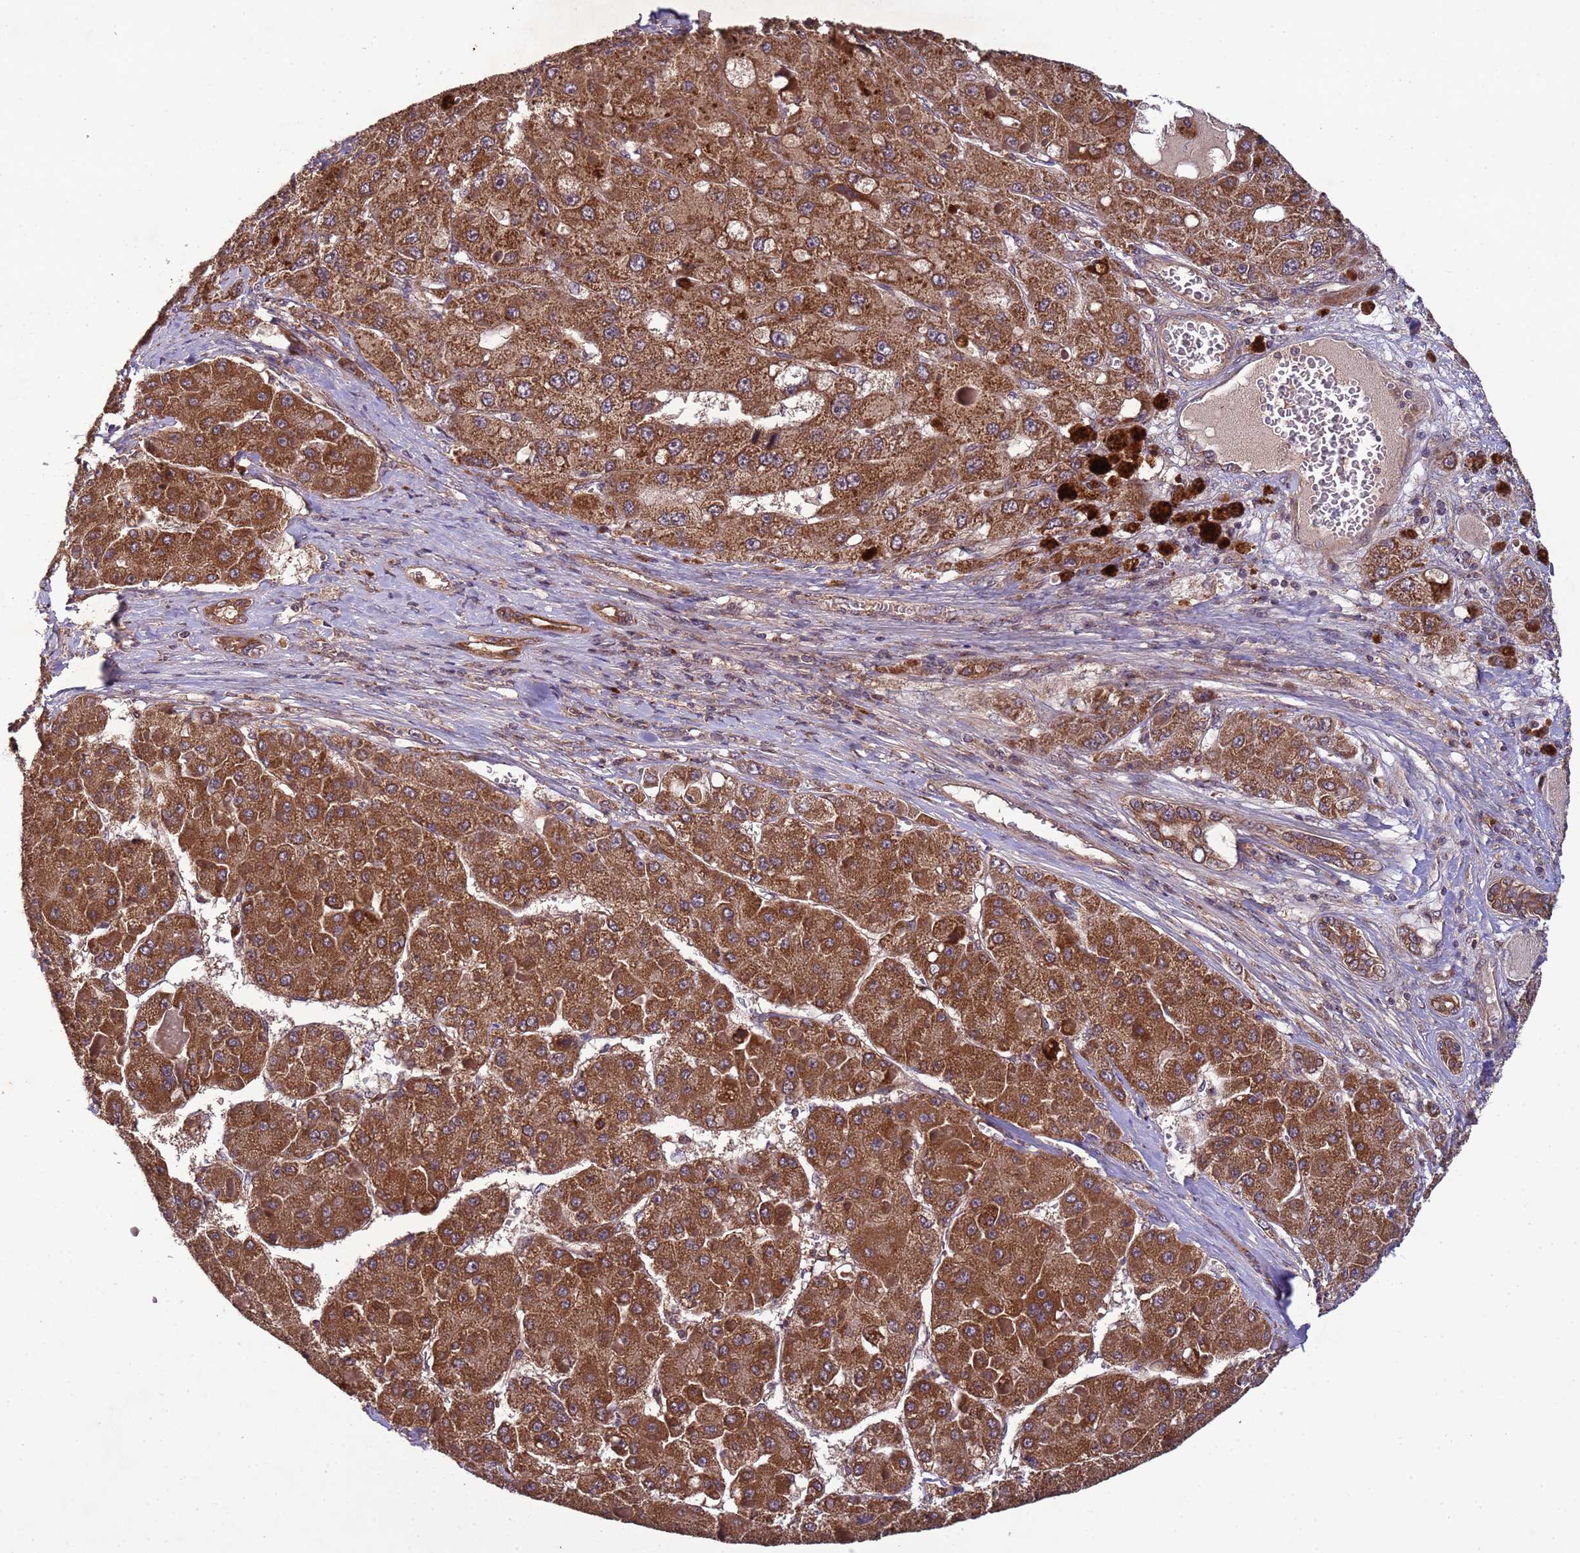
{"staining": {"intensity": "strong", "quantity": ">75%", "location": "cytoplasmic/membranous"}, "tissue": "liver cancer", "cell_type": "Tumor cells", "image_type": "cancer", "snomed": [{"axis": "morphology", "description": "Carcinoma, Hepatocellular, NOS"}, {"axis": "topography", "description": "Liver"}], "caption": "Immunohistochemistry of human liver cancer (hepatocellular carcinoma) exhibits high levels of strong cytoplasmic/membranous expression in about >75% of tumor cells.", "gene": "FASTKD1", "patient": {"sex": "female", "age": 73}}